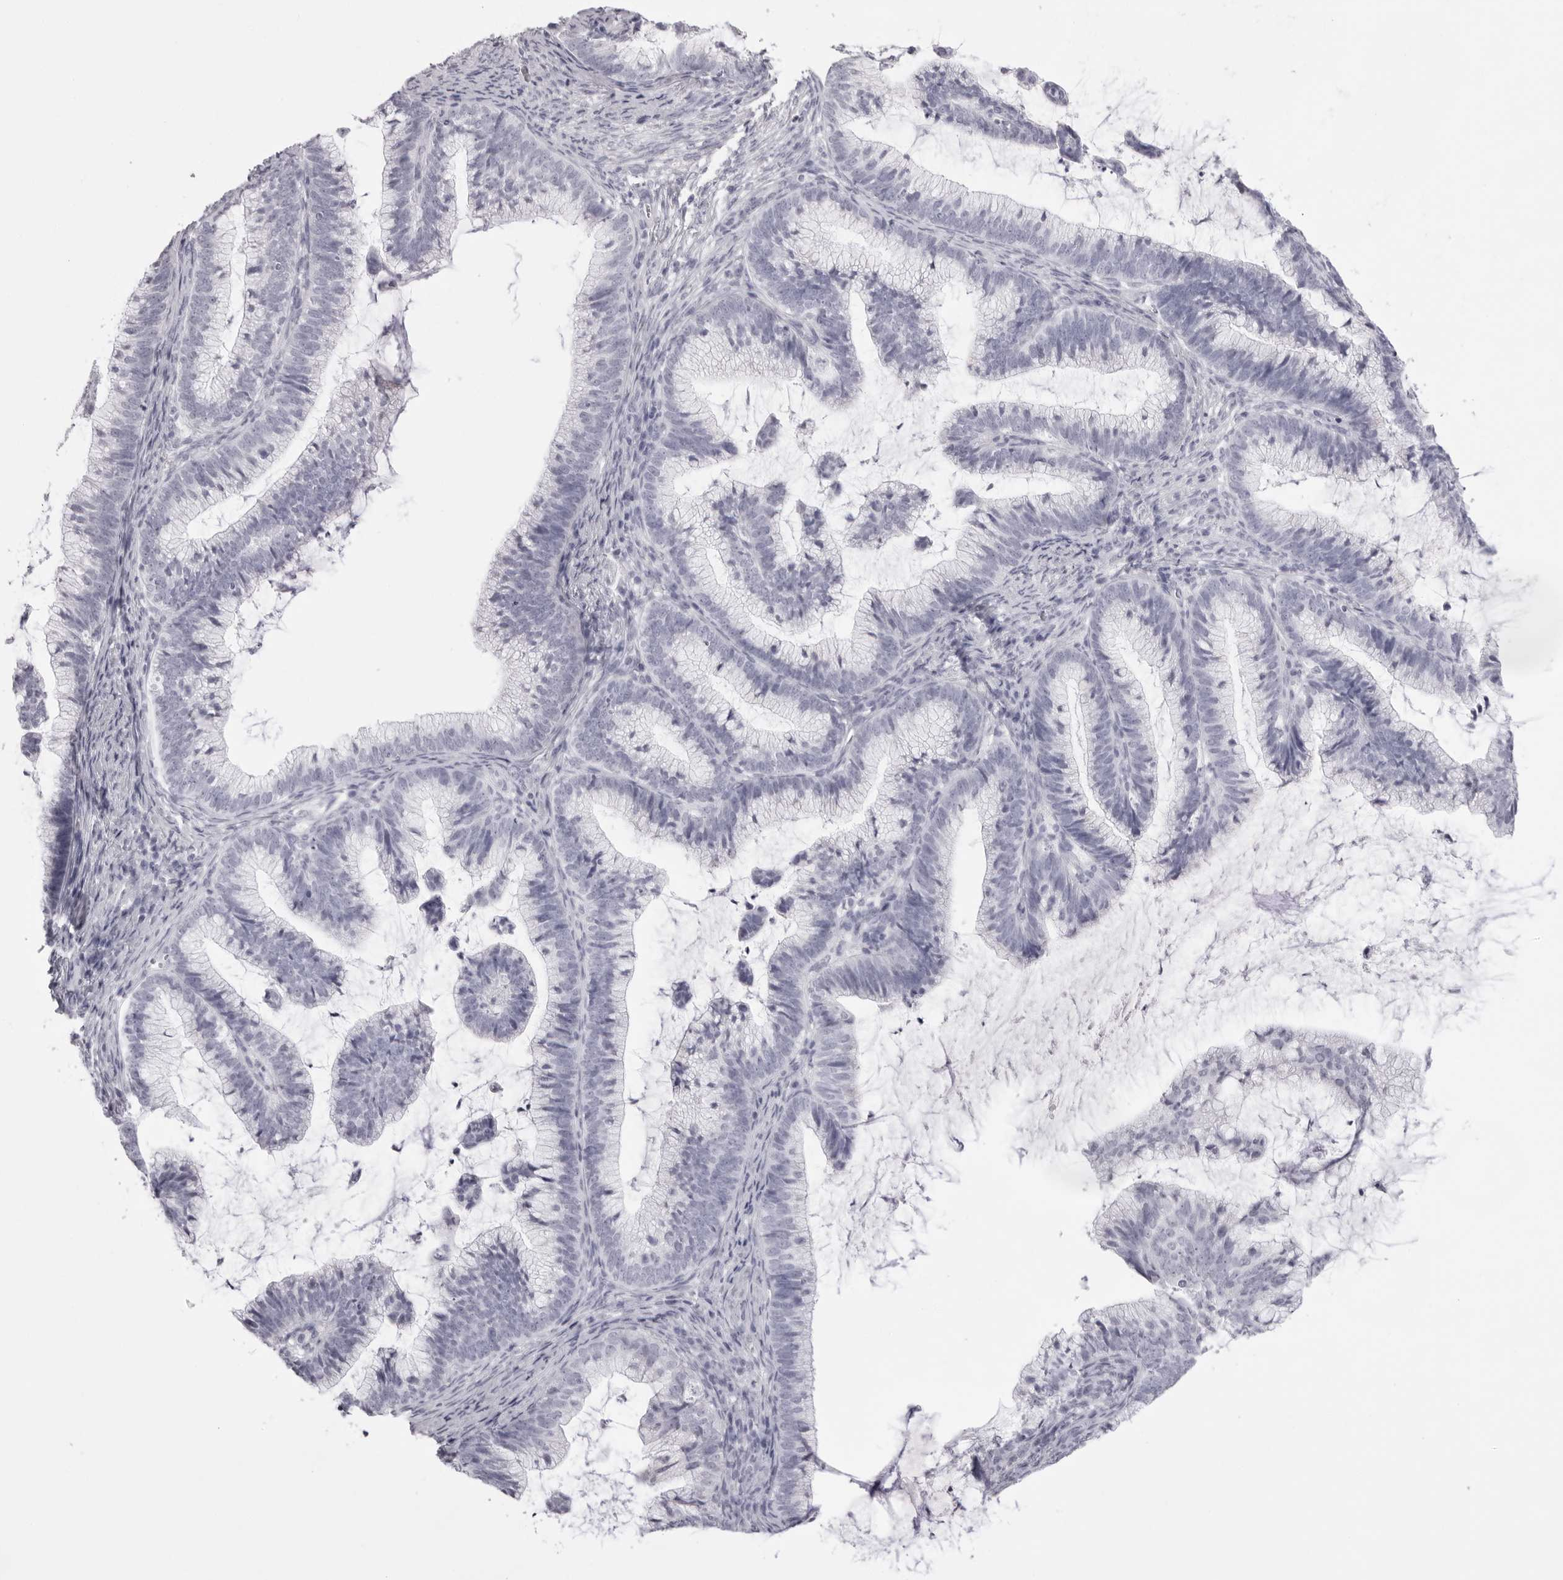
{"staining": {"intensity": "negative", "quantity": "none", "location": "none"}, "tissue": "cervical cancer", "cell_type": "Tumor cells", "image_type": "cancer", "snomed": [{"axis": "morphology", "description": "Adenocarcinoma, NOS"}, {"axis": "topography", "description": "Cervix"}], "caption": "A micrograph of cervical cancer (adenocarcinoma) stained for a protein displays no brown staining in tumor cells.", "gene": "SPTA1", "patient": {"sex": "female", "age": 36}}